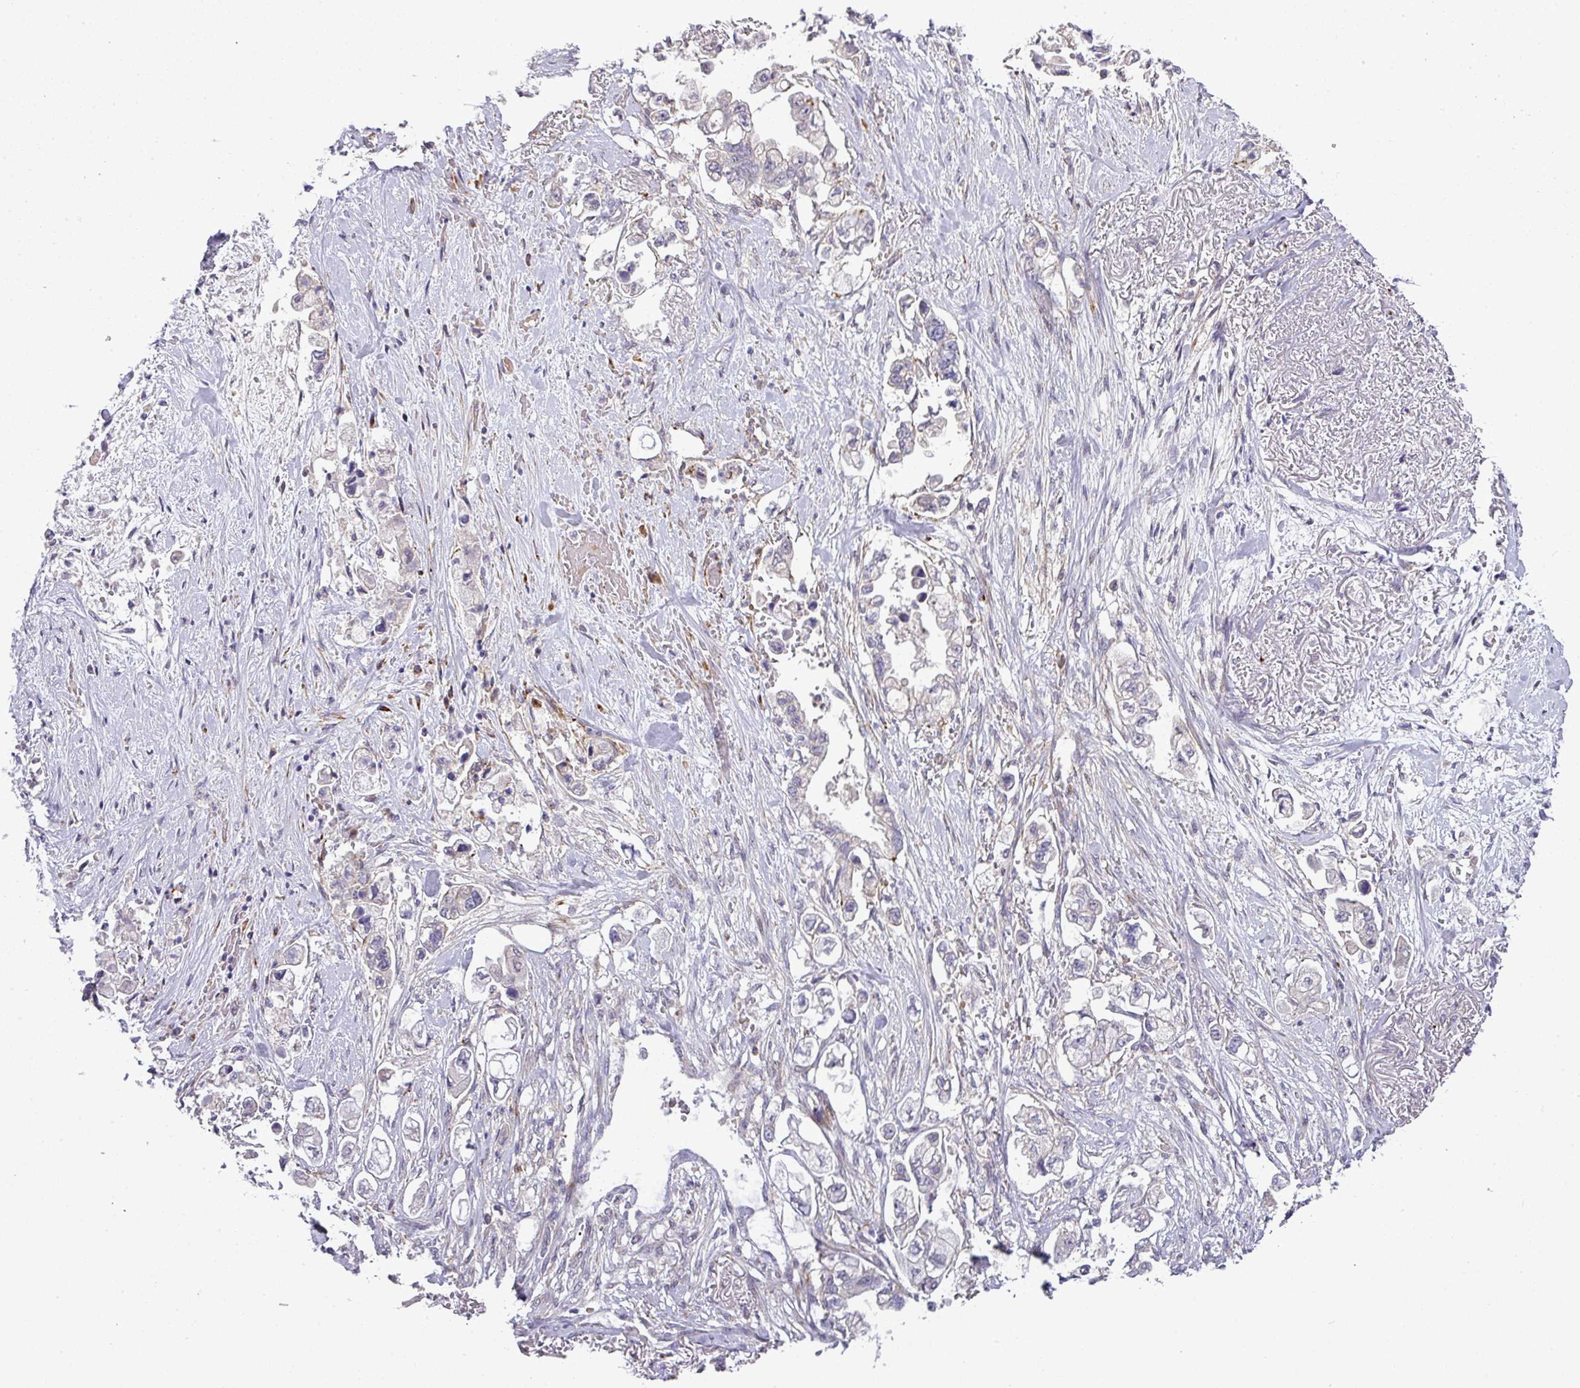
{"staining": {"intensity": "negative", "quantity": "none", "location": "none"}, "tissue": "stomach cancer", "cell_type": "Tumor cells", "image_type": "cancer", "snomed": [{"axis": "morphology", "description": "Adenocarcinoma, NOS"}, {"axis": "topography", "description": "Stomach"}], "caption": "Tumor cells show no significant staining in stomach cancer.", "gene": "TPRA1", "patient": {"sex": "male", "age": 62}}